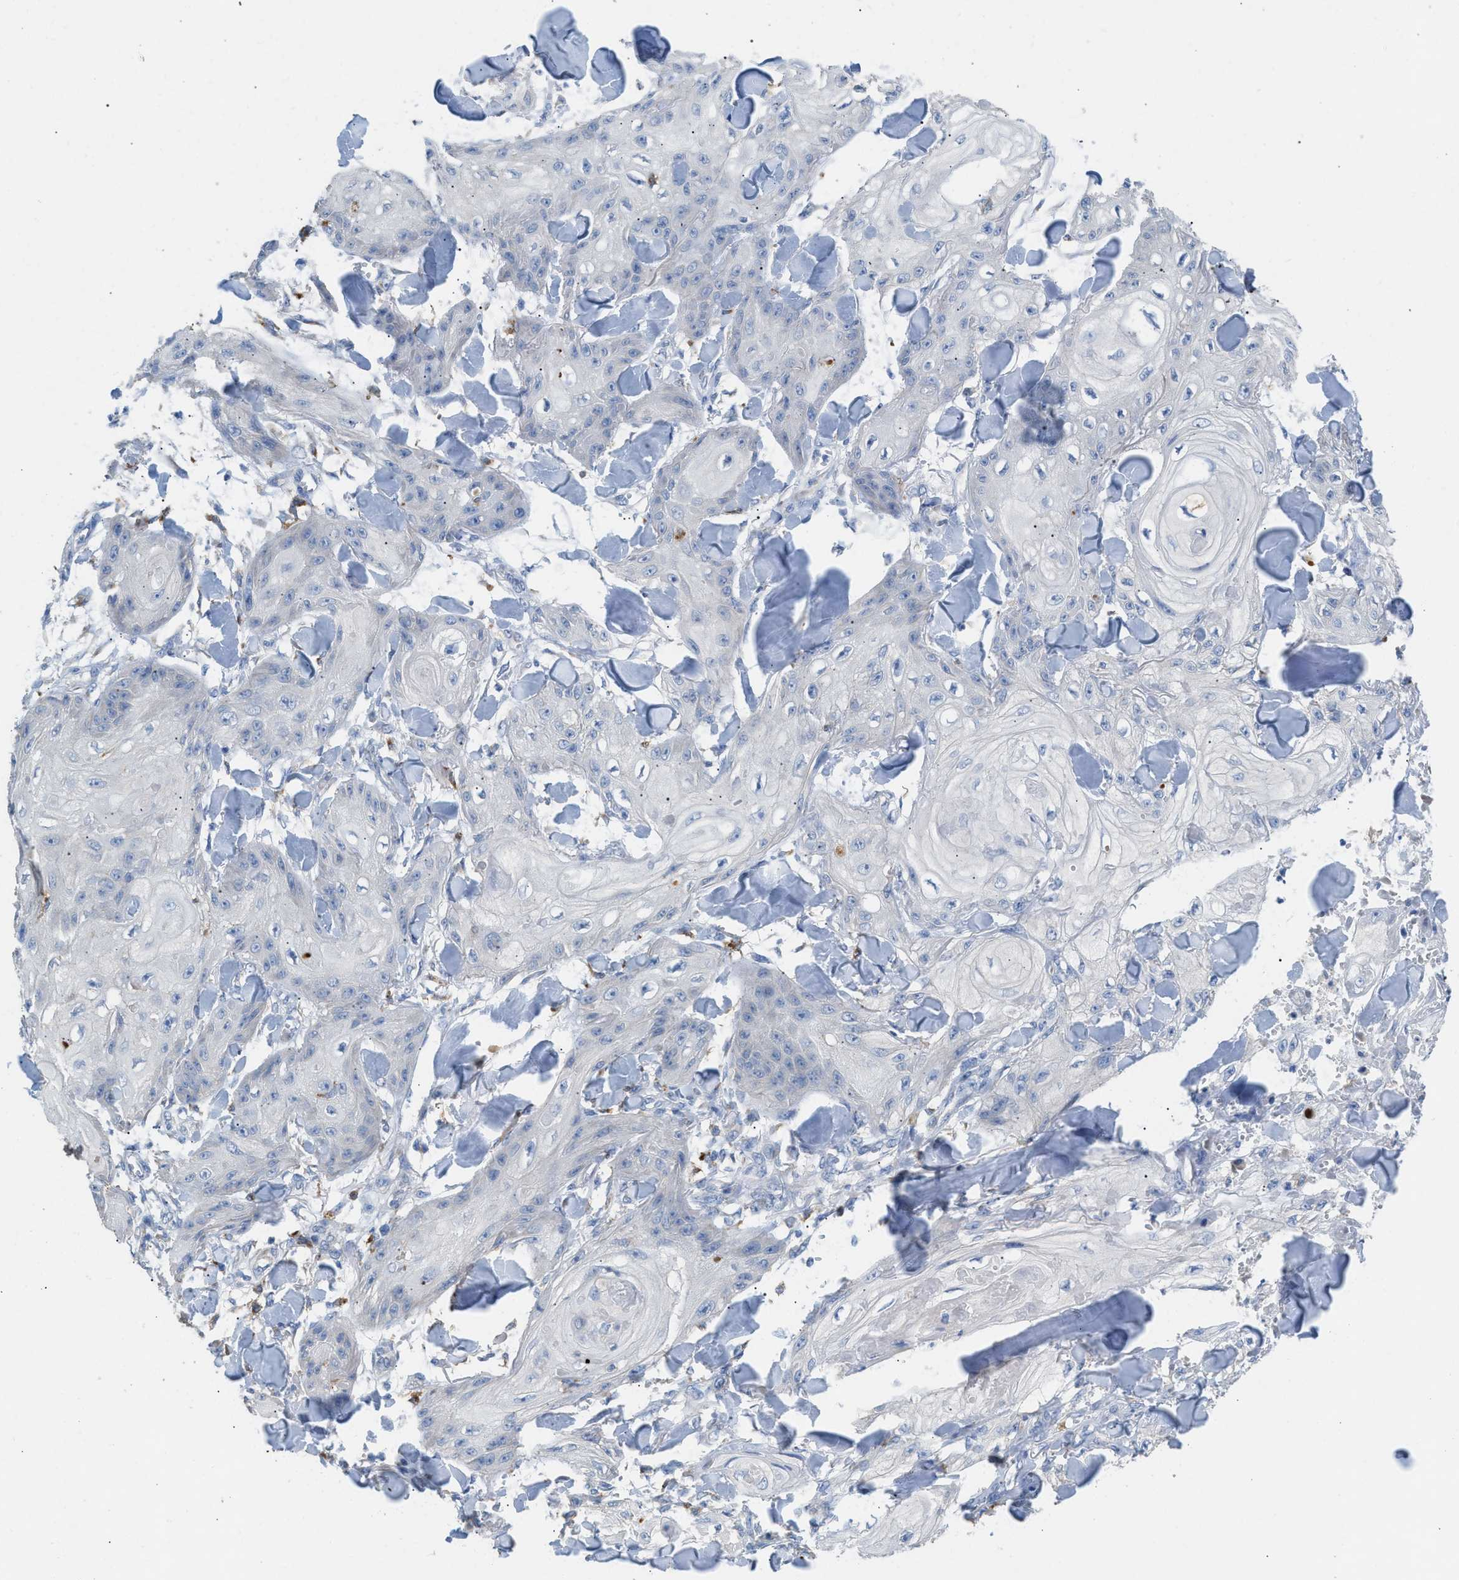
{"staining": {"intensity": "negative", "quantity": "none", "location": "none"}, "tissue": "skin cancer", "cell_type": "Tumor cells", "image_type": "cancer", "snomed": [{"axis": "morphology", "description": "Squamous cell carcinoma, NOS"}, {"axis": "topography", "description": "Skin"}], "caption": "Immunohistochemistry (IHC) photomicrograph of skin cancer stained for a protein (brown), which shows no expression in tumor cells.", "gene": "AOAH", "patient": {"sex": "male", "age": 74}}